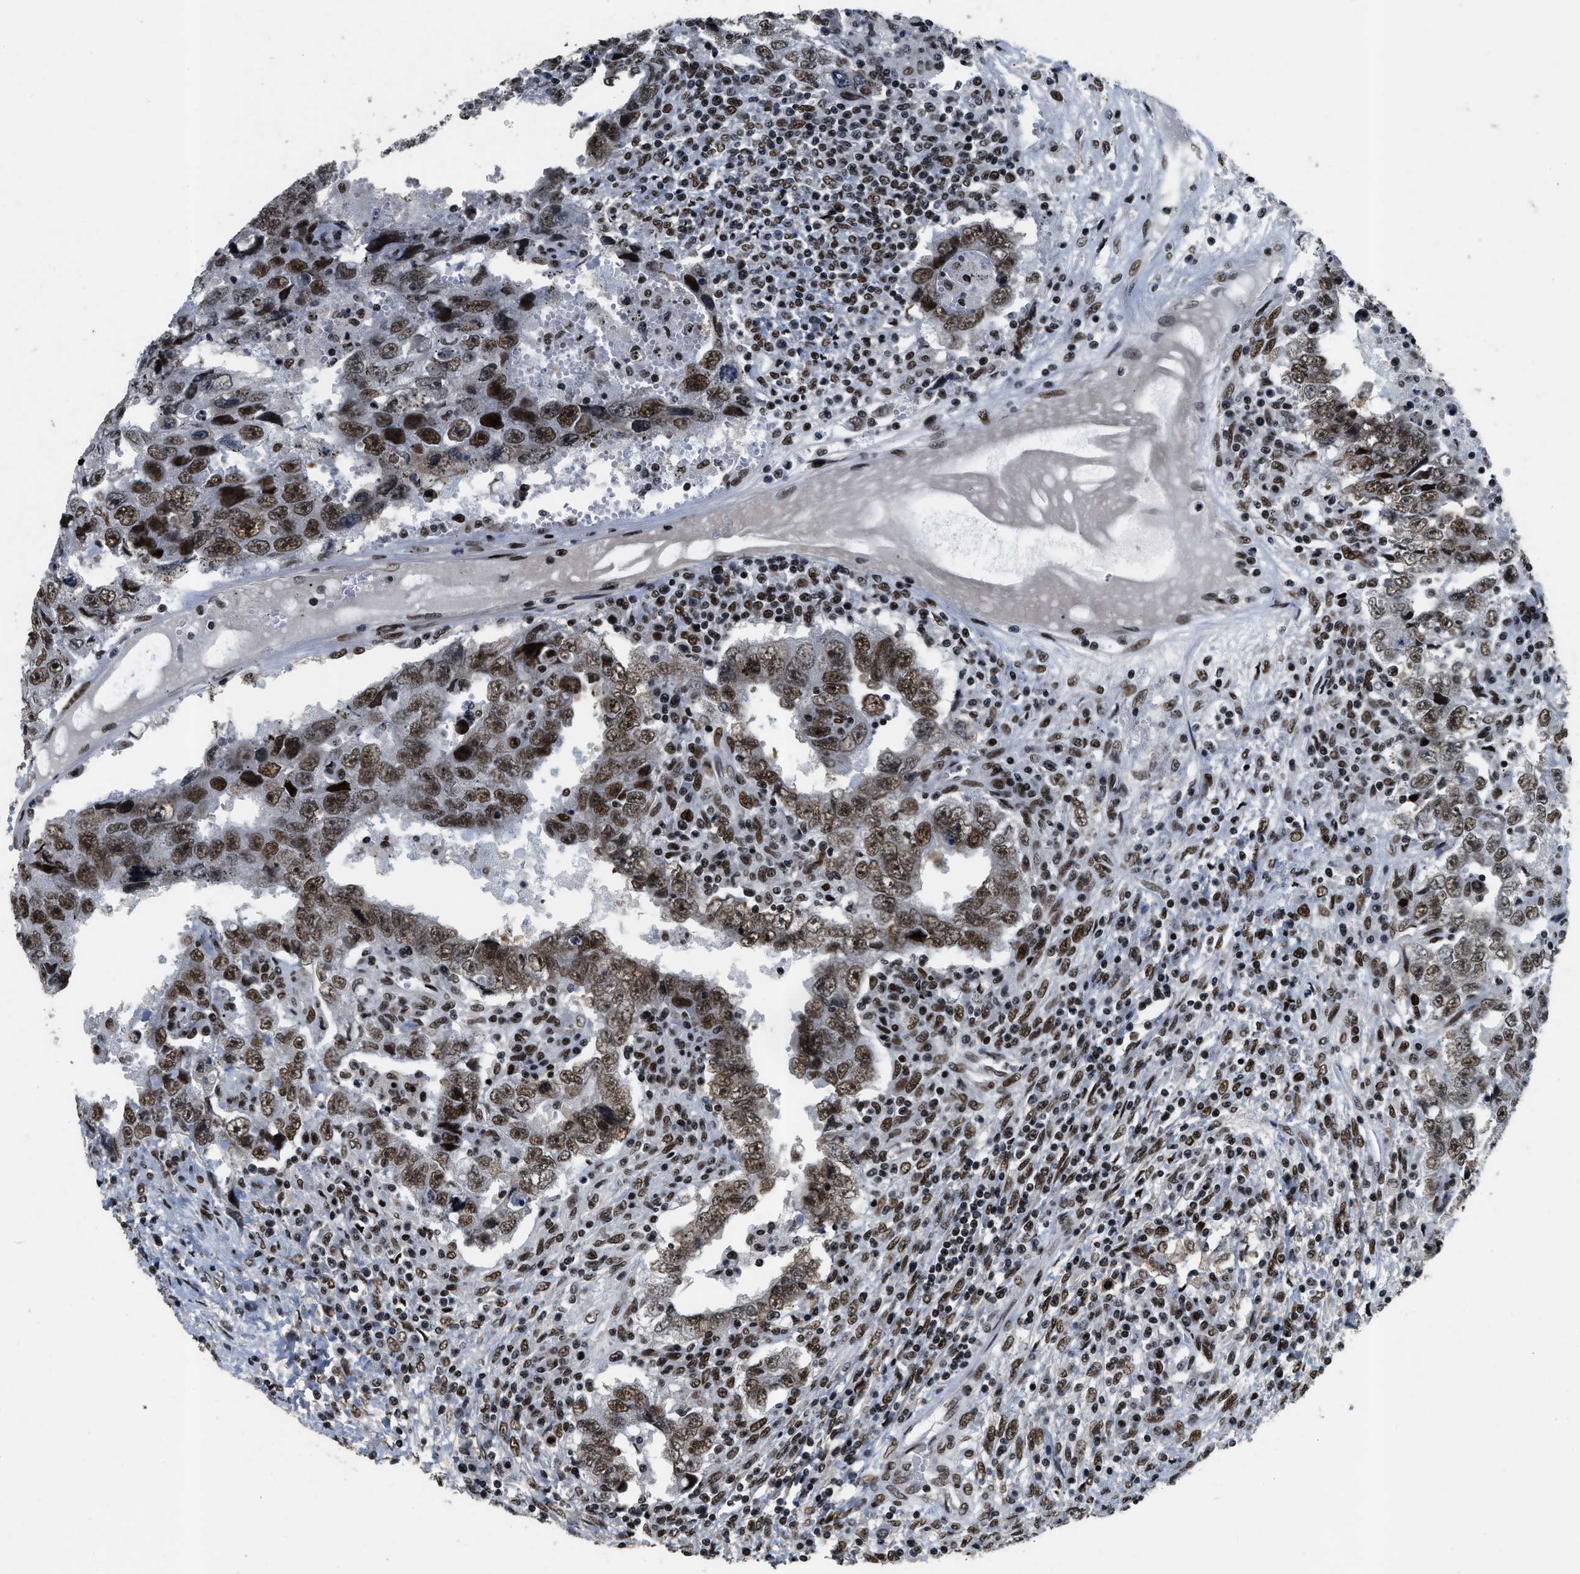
{"staining": {"intensity": "strong", "quantity": ">75%", "location": "nuclear"}, "tissue": "testis cancer", "cell_type": "Tumor cells", "image_type": "cancer", "snomed": [{"axis": "morphology", "description": "Carcinoma, Embryonal, NOS"}, {"axis": "topography", "description": "Testis"}], "caption": "Tumor cells demonstrate strong nuclear expression in about >75% of cells in testis embryonal carcinoma. The protein is stained brown, and the nuclei are stained in blue (DAB (3,3'-diaminobenzidine) IHC with brightfield microscopy, high magnification).", "gene": "SMARCB1", "patient": {"sex": "male", "age": 26}}